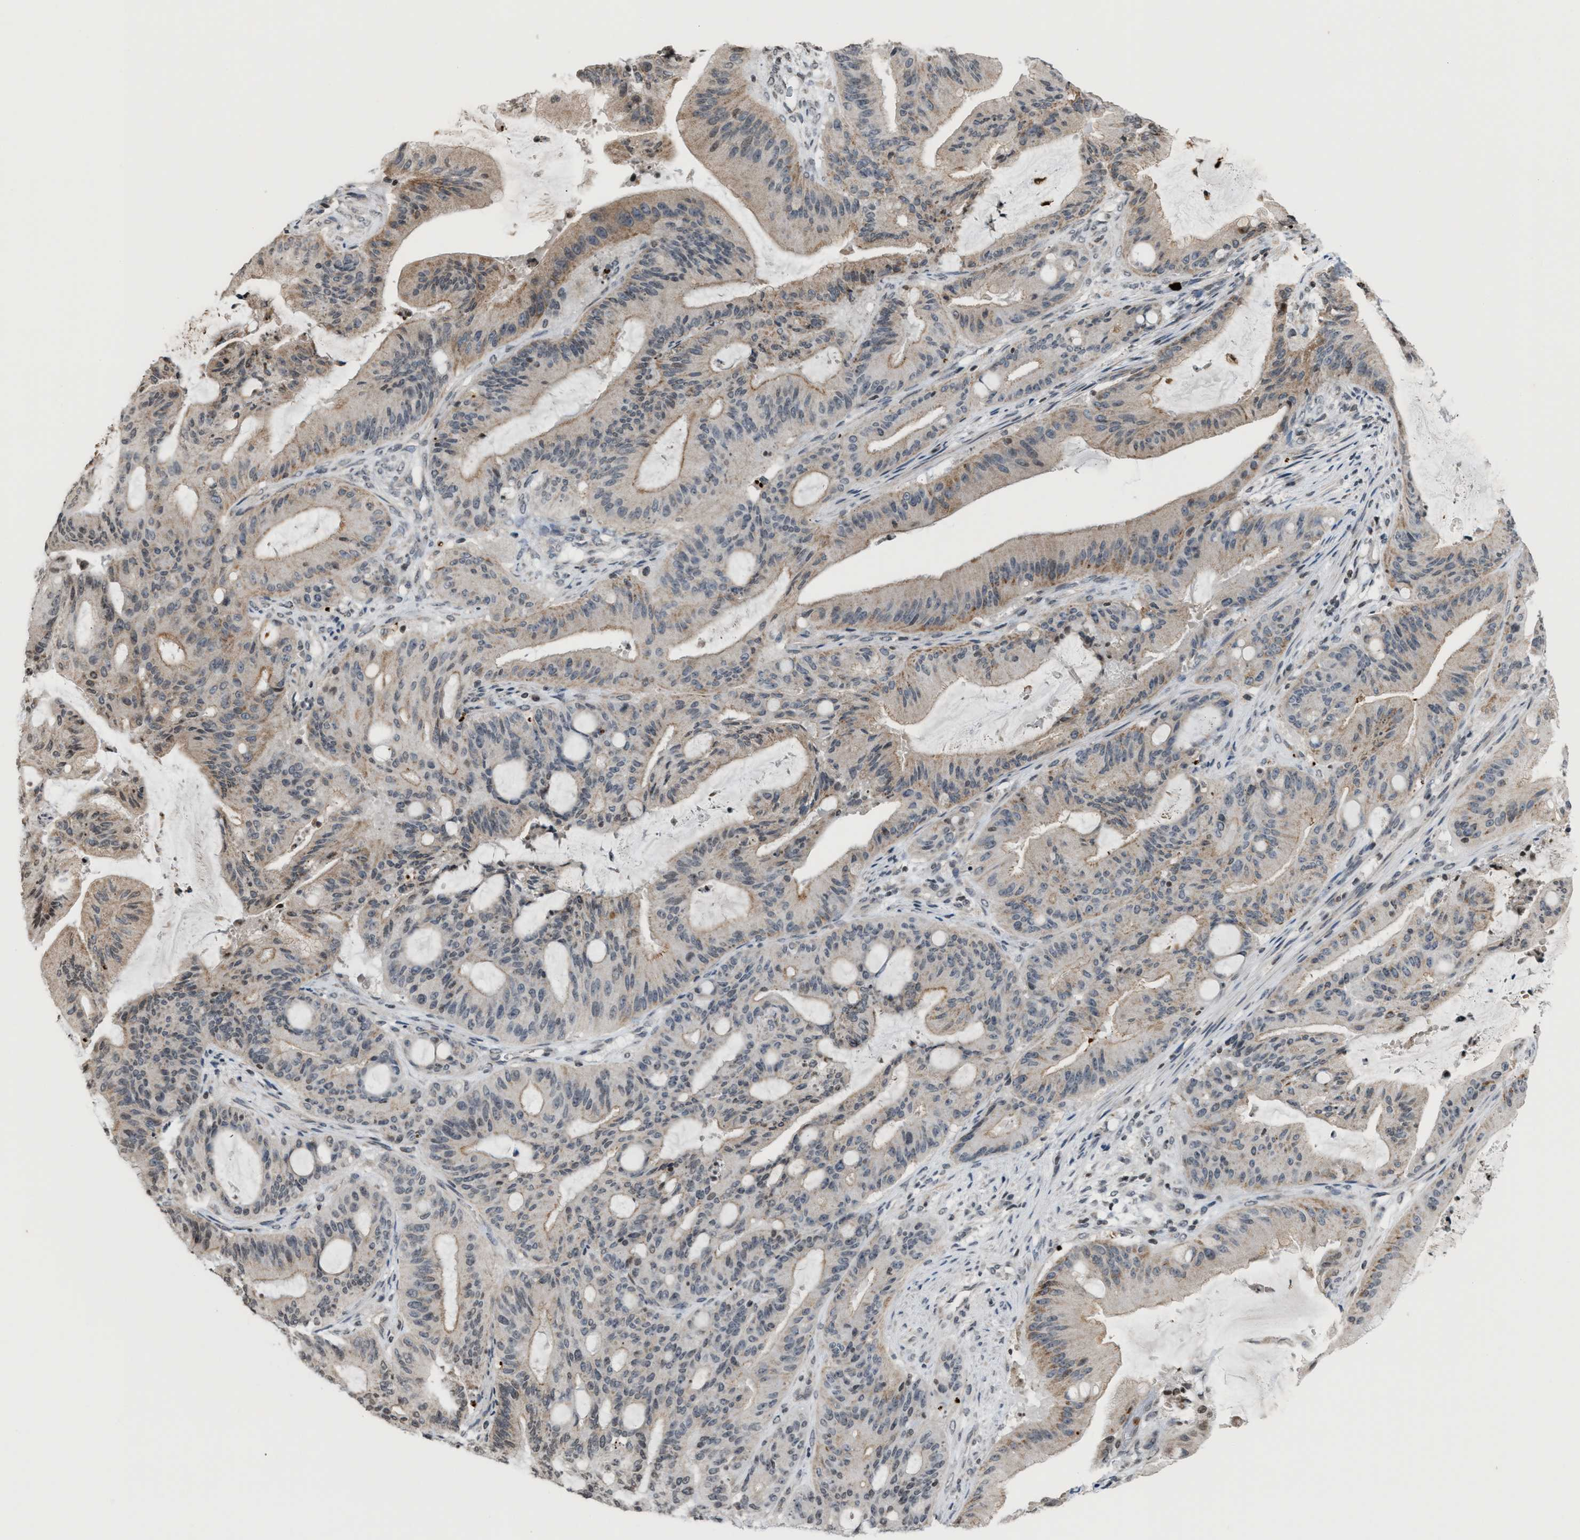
{"staining": {"intensity": "weak", "quantity": "25%-75%", "location": "cytoplasmic/membranous"}, "tissue": "liver cancer", "cell_type": "Tumor cells", "image_type": "cancer", "snomed": [{"axis": "morphology", "description": "Normal tissue, NOS"}, {"axis": "morphology", "description": "Cholangiocarcinoma"}, {"axis": "topography", "description": "Liver"}, {"axis": "topography", "description": "Peripheral nerve tissue"}], "caption": "Cholangiocarcinoma (liver) stained with a protein marker demonstrates weak staining in tumor cells.", "gene": "PRUNE2", "patient": {"sex": "female", "age": 73}}